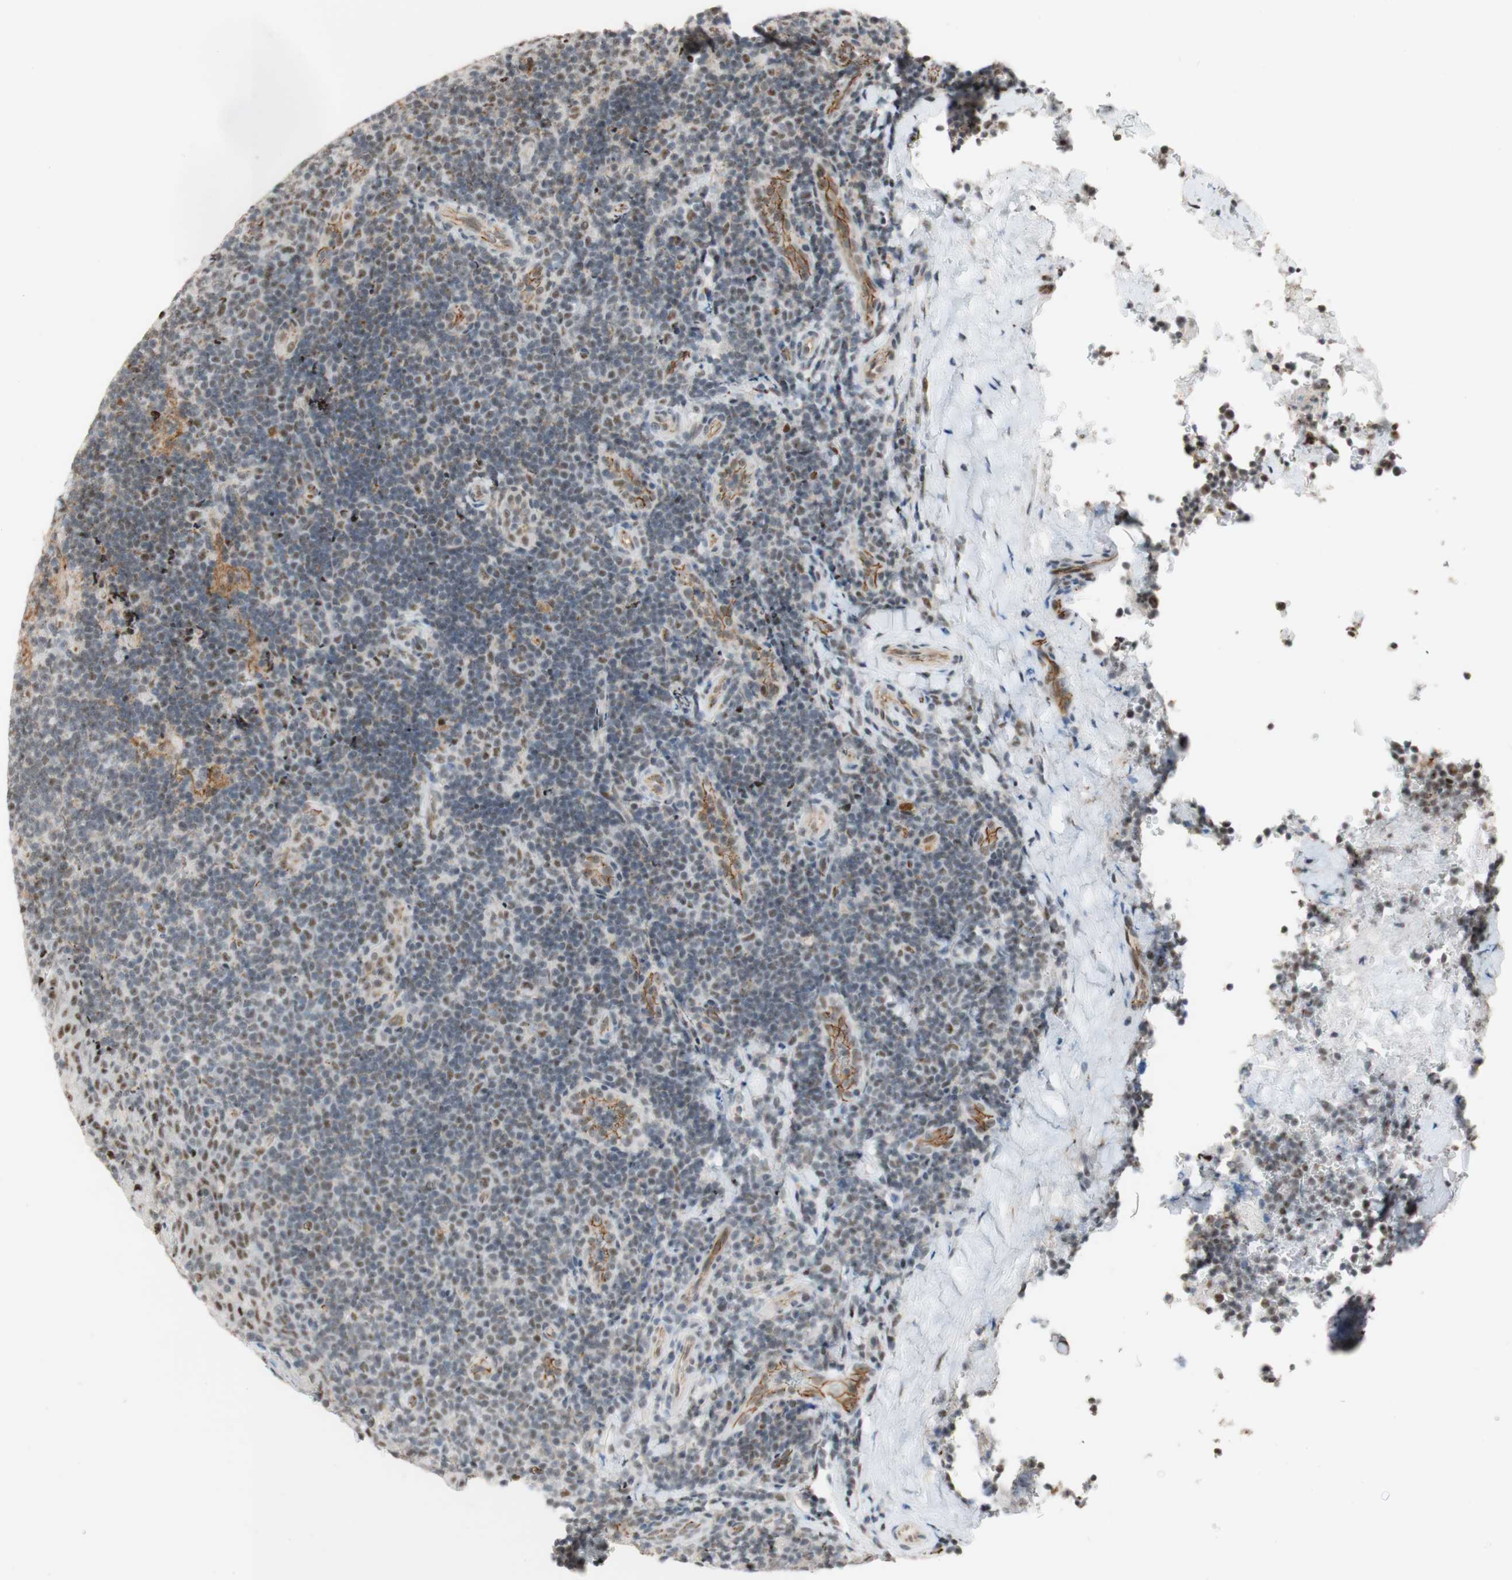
{"staining": {"intensity": "negative", "quantity": "none", "location": "none"}, "tissue": "tonsil", "cell_type": "Germinal center cells", "image_type": "normal", "snomed": [{"axis": "morphology", "description": "Normal tissue, NOS"}, {"axis": "topography", "description": "Tonsil"}], "caption": "Histopathology image shows no protein positivity in germinal center cells of benign tonsil.", "gene": "SAP18", "patient": {"sex": "male", "age": 17}}